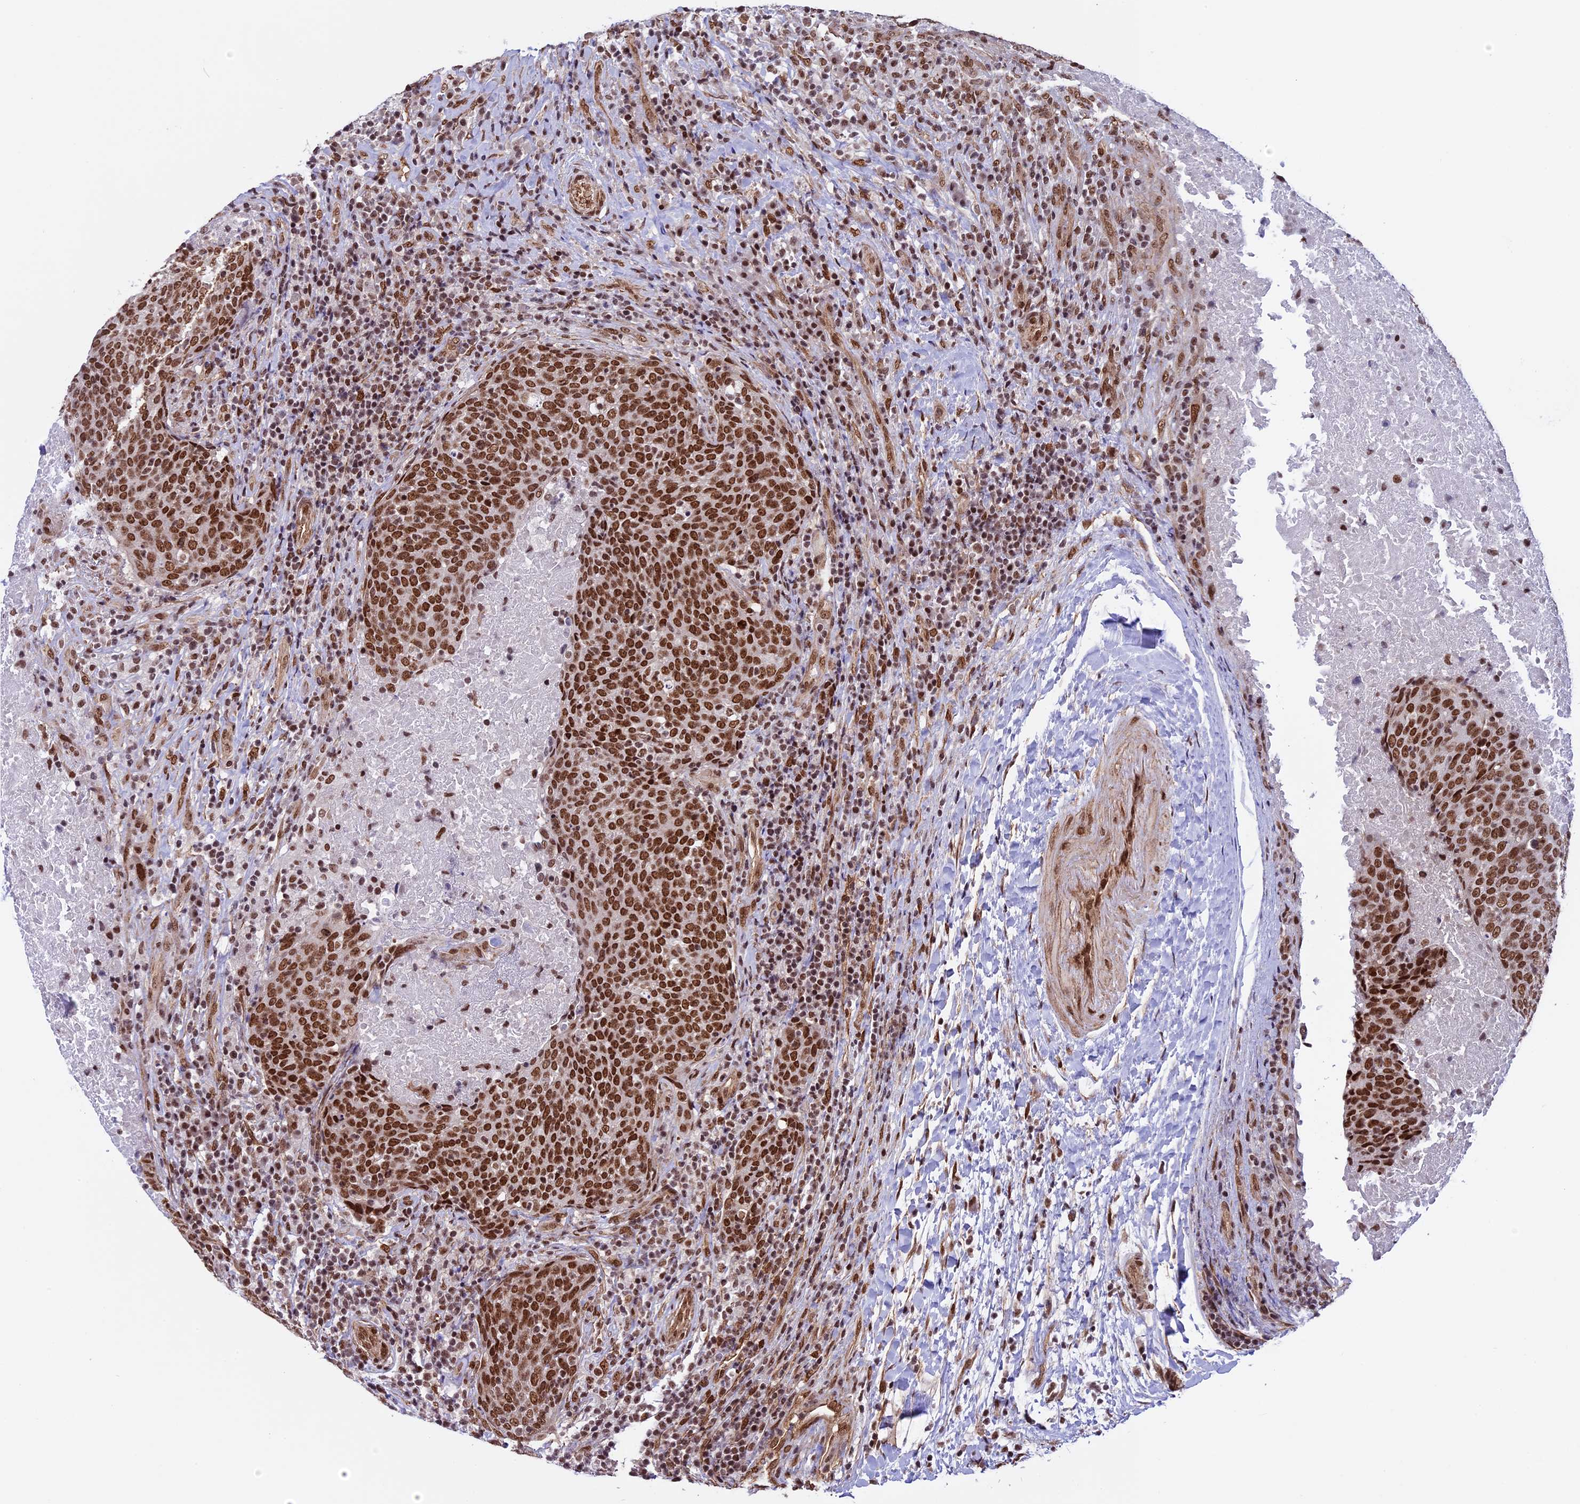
{"staining": {"intensity": "strong", "quantity": ">75%", "location": "nuclear"}, "tissue": "head and neck cancer", "cell_type": "Tumor cells", "image_type": "cancer", "snomed": [{"axis": "morphology", "description": "Squamous cell carcinoma, NOS"}, {"axis": "morphology", "description": "Squamous cell carcinoma, metastatic, NOS"}, {"axis": "topography", "description": "Lymph node"}, {"axis": "topography", "description": "Head-Neck"}], "caption": "The immunohistochemical stain labels strong nuclear staining in tumor cells of head and neck squamous cell carcinoma tissue. Using DAB (brown) and hematoxylin (blue) stains, captured at high magnification using brightfield microscopy.", "gene": "MPHOSPH8", "patient": {"sex": "male", "age": 62}}